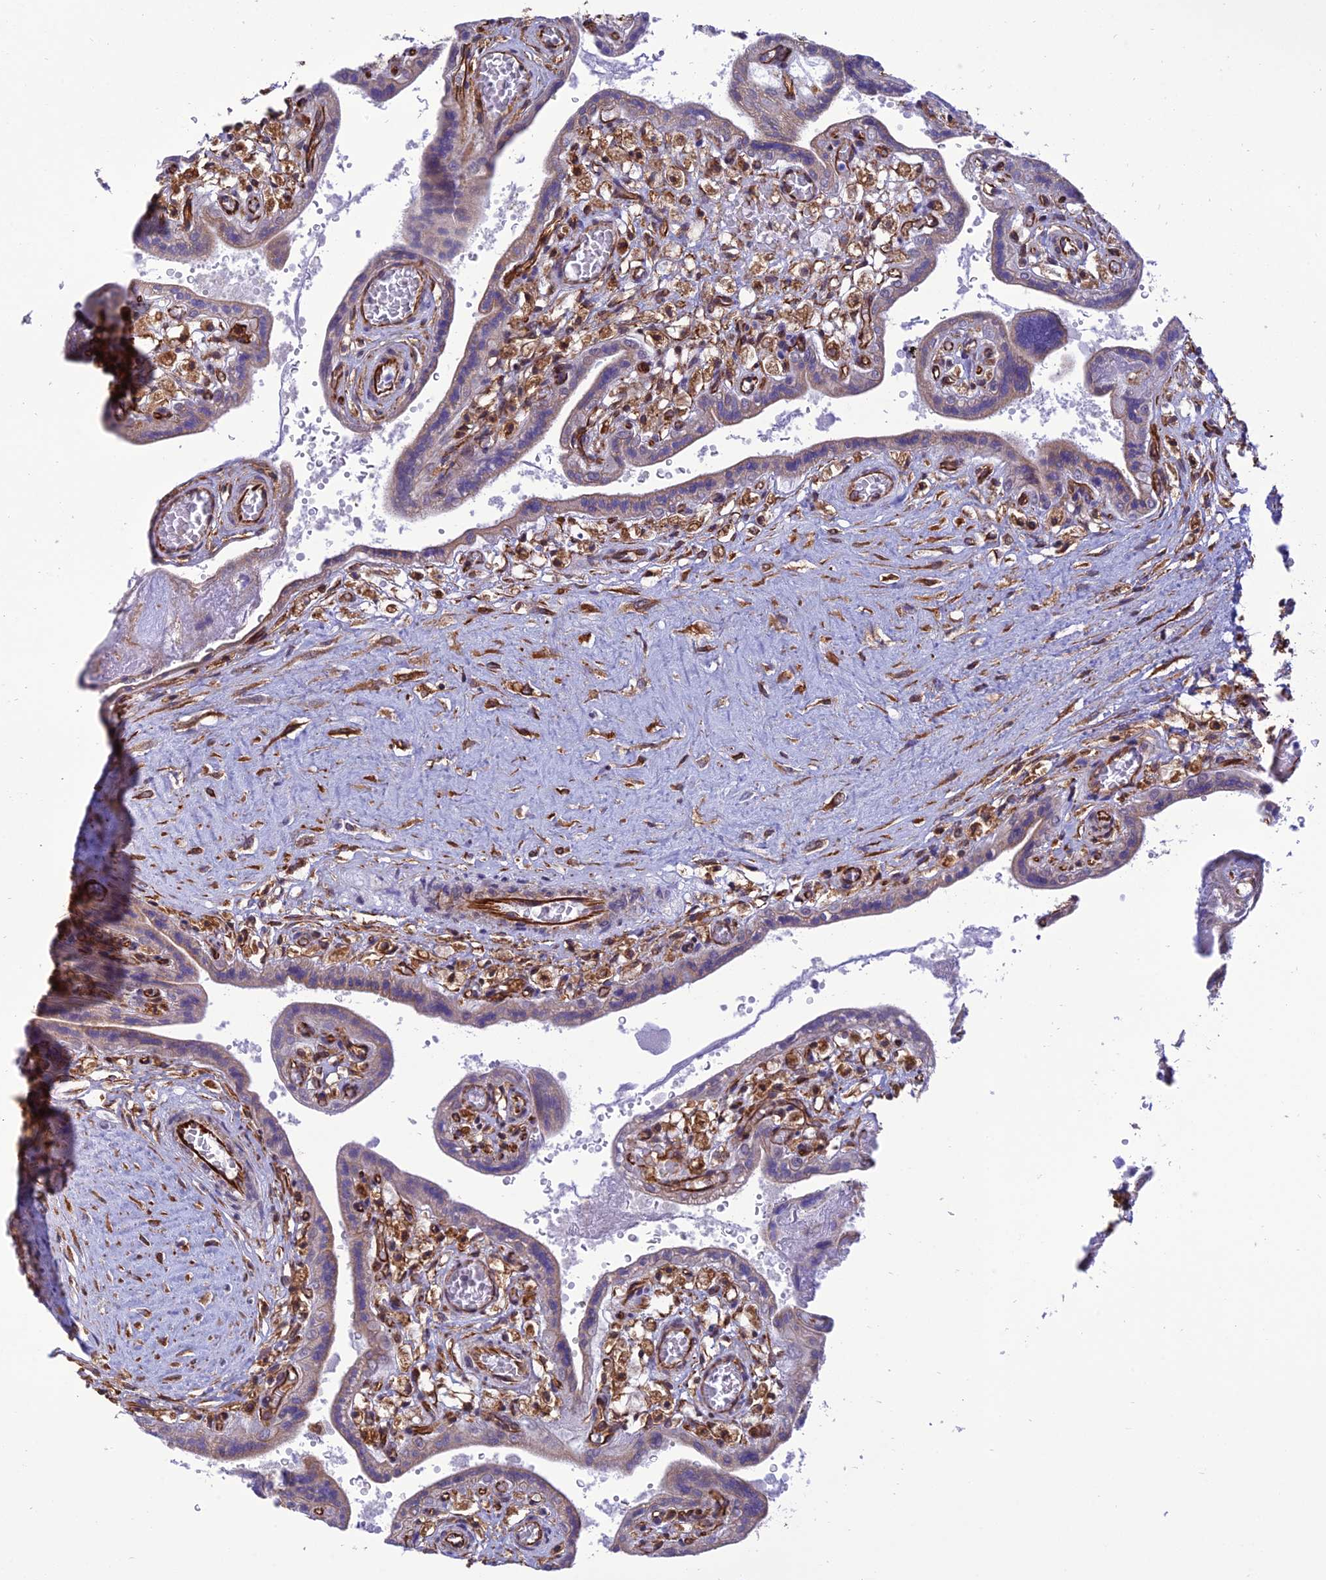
{"staining": {"intensity": "moderate", "quantity": ">75%", "location": "cytoplasmic/membranous,nuclear"}, "tissue": "placenta", "cell_type": "Decidual cells", "image_type": "normal", "snomed": [{"axis": "morphology", "description": "Normal tissue, NOS"}, {"axis": "topography", "description": "Placenta"}], "caption": "High-magnification brightfield microscopy of normal placenta stained with DAB (brown) and counterstained with hematoxylin (blue). decidual cells exhibit moderate cytoplasmic/membranous,nuclear expression is identified in approximately>75% of cells.", "gene": "PAGR1", "patient": {"sex": "female", "age": 37}}